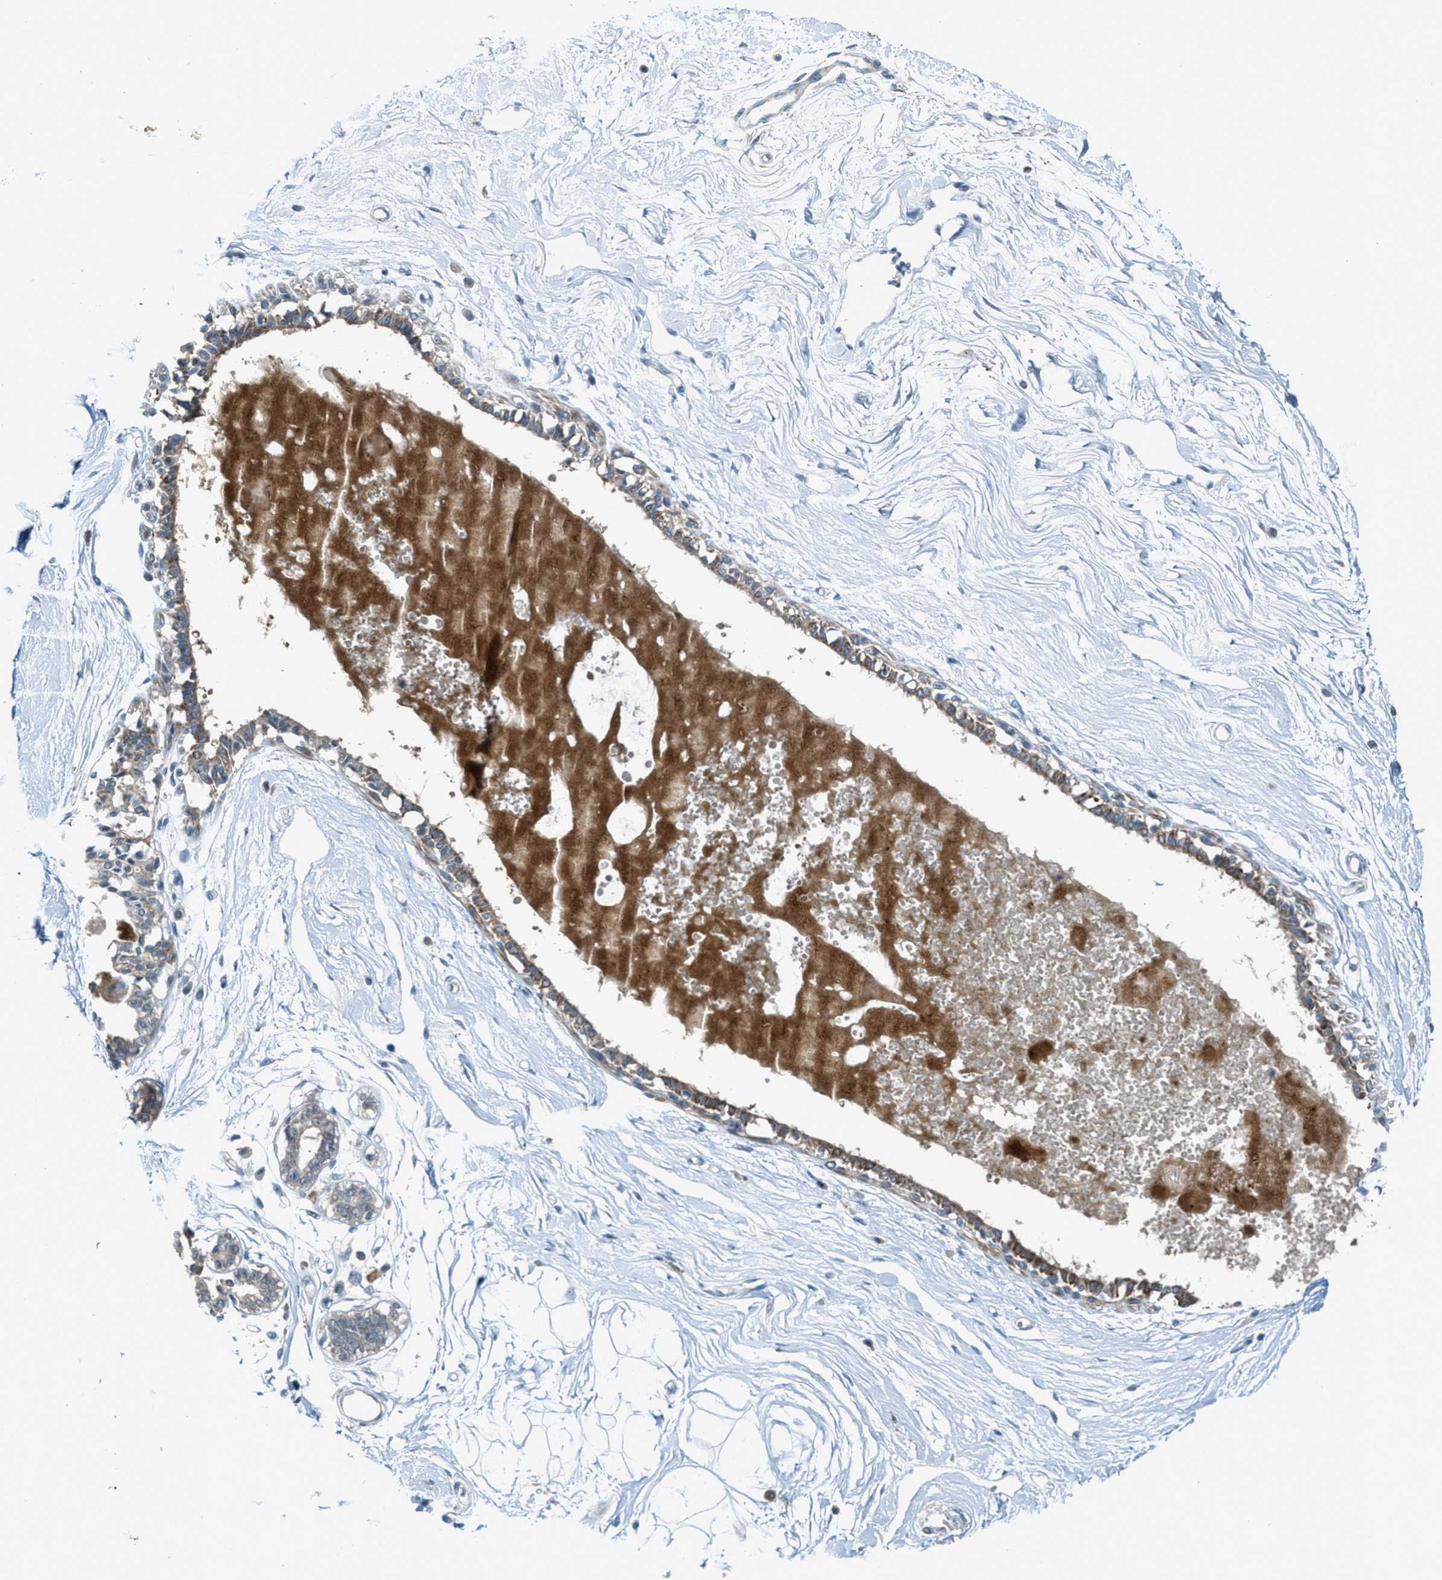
{"staining": {"intensity": "negative", "quantity": "none", "location": "none"}, "tissue": "breast", "cell_type": "Adipocytes", "image_type": "normal", "snomed": [{"axis": "morphology", "description": "Normal tissue, NOS"}, {"axis": "topography", "description": "Breast"}], "caption": "This is a micrograph of immunohistochemistry (IHC) staining of unremarkable breast, which shows no positivity in adipocytes. (DAB immunohistochemistry (IHC), high magnification).", "gene": "CDON", "patient": {"sex": "female", "age": 45}}